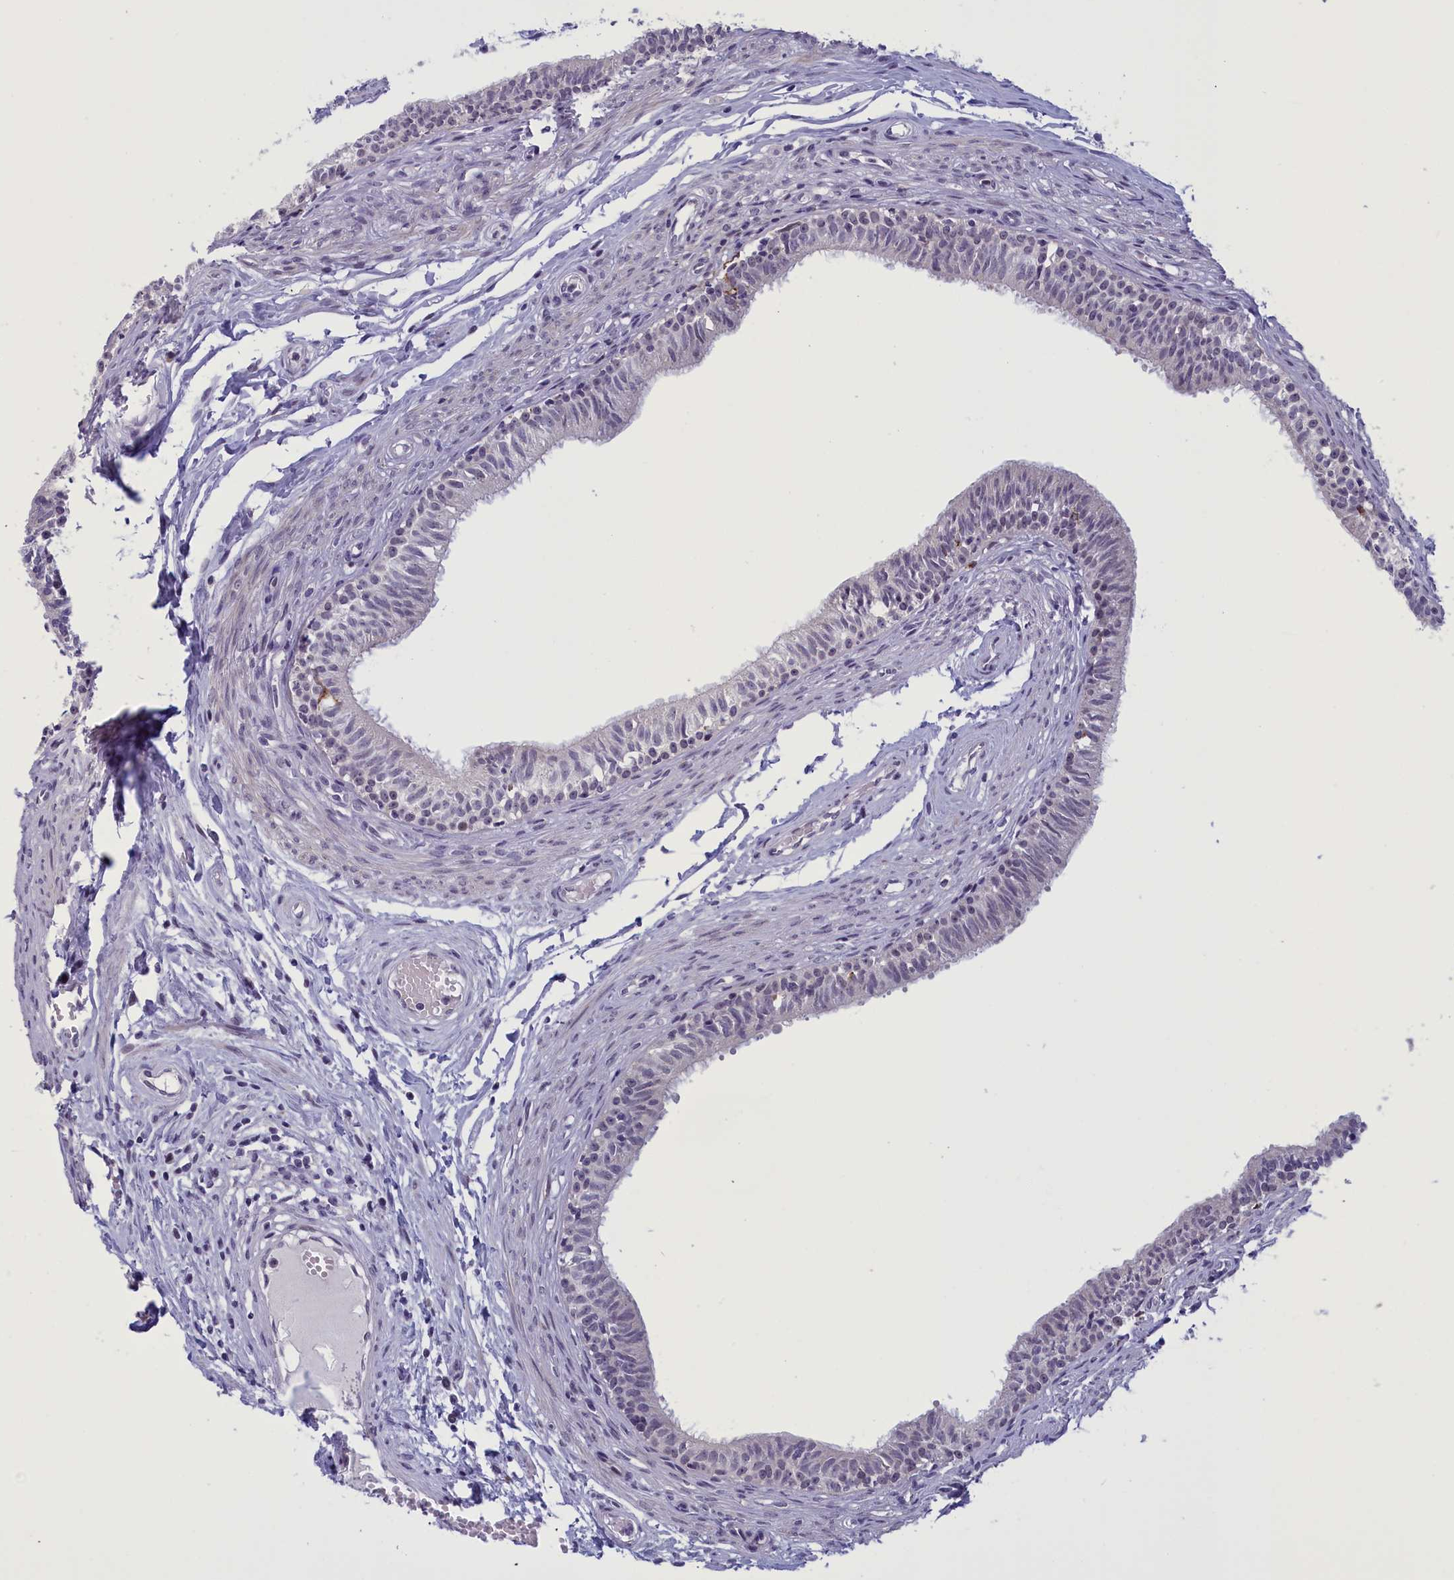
{"staining": {"intensity": "negative", "quantity": "none", "location": "none"}, "tissue": "epididymis", "cell_type": "Glandular cells", "image_type": "normal", "snomed": [{"axis": "morphology", "description": "Normal tissue, NOS"}, {"axis": "topography", "description": "Epididymis, spermatic cord, NOS"}], "caption": "This is an IHC photomicrograph of normal epididymis. There is no expression in glandular cells.", "gene": "ELOA2", "patient": {"sex": "male", "age": 22}}